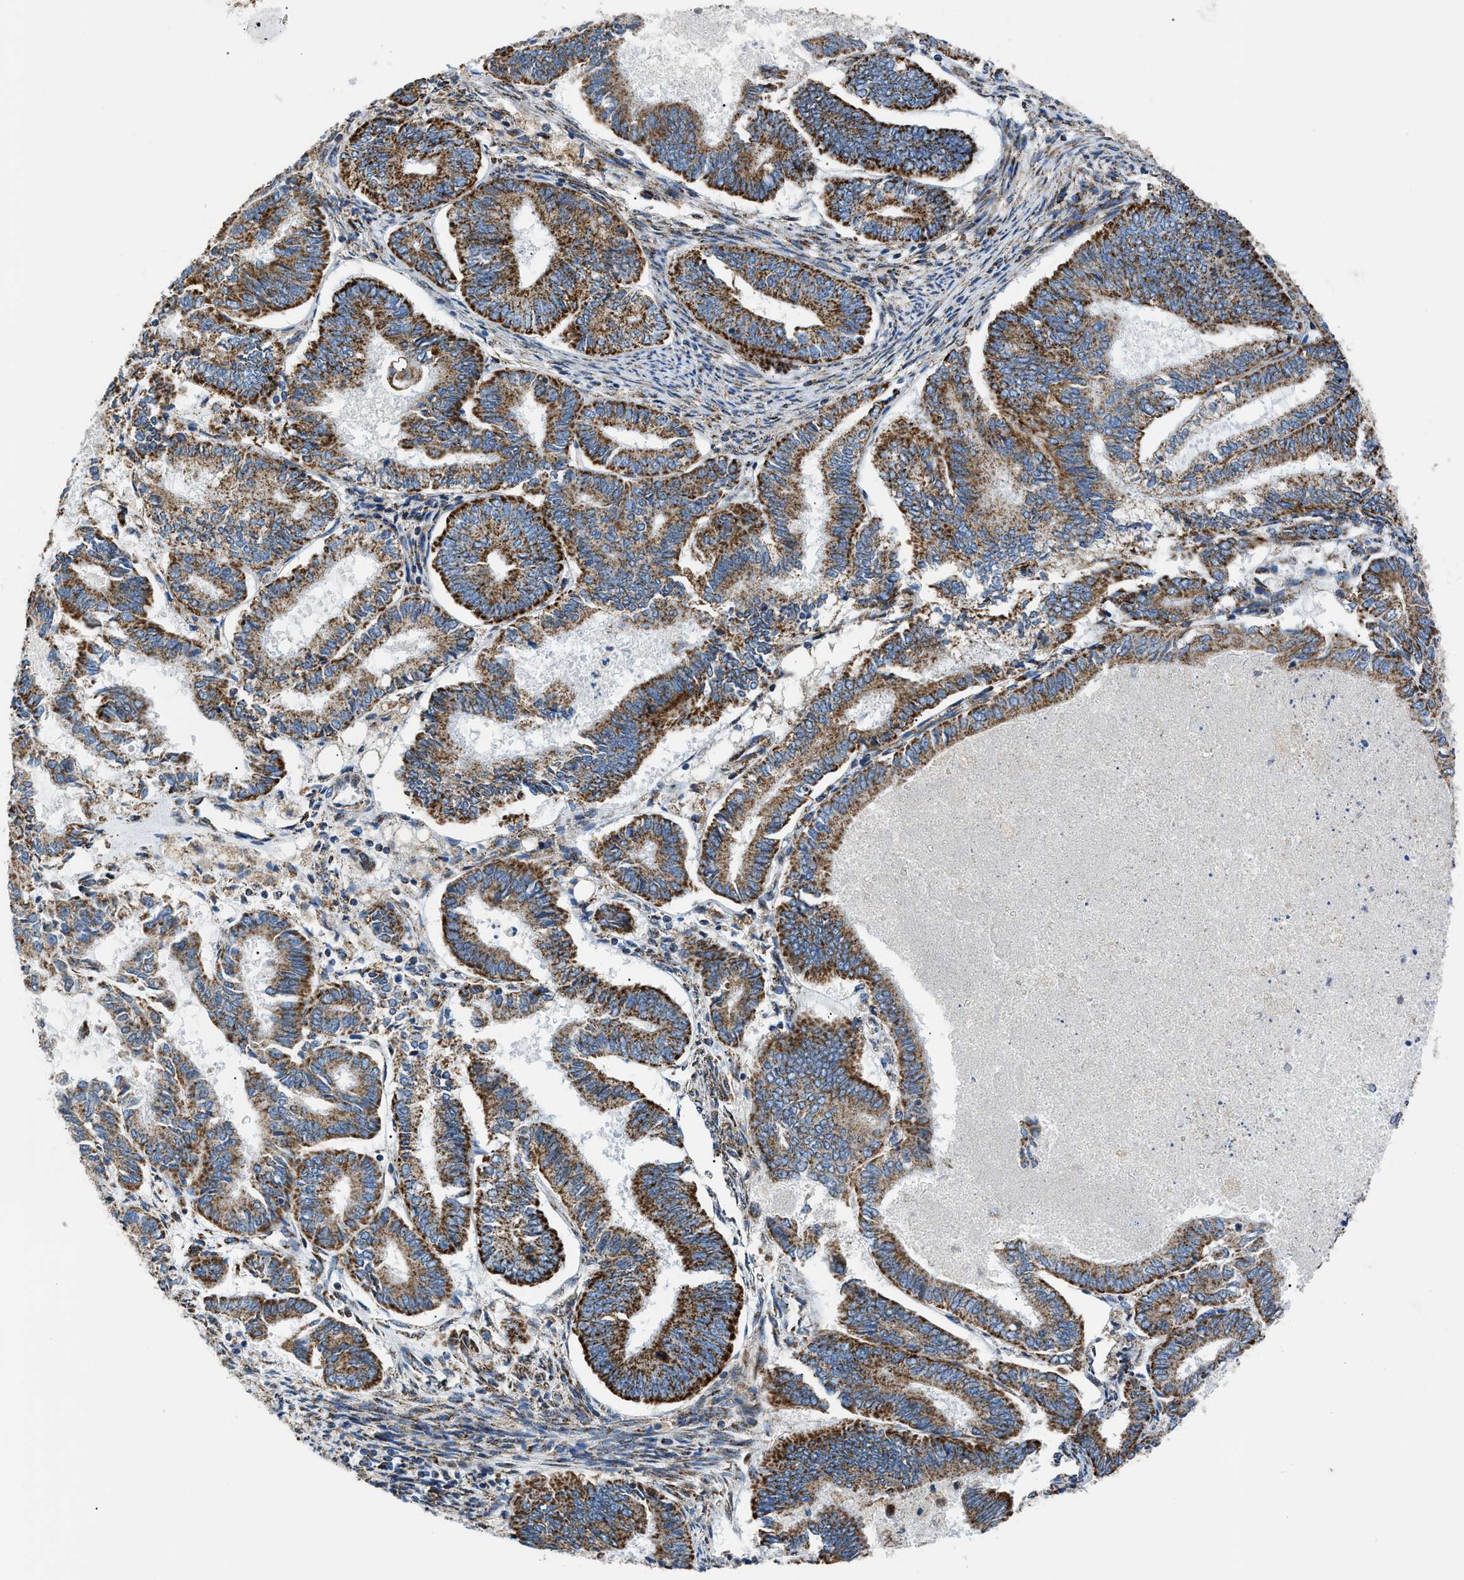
{"staining": {"intensity": "strong", "quantity": ">75%", "location": "cytoplasmic/membranous"}, "tissue": "endometrial cancer", "cell_type": "Tumor cells", "image_type": "cancer", "snomed": [{"axis": "morphology", "description": "Adenocarcinoma, NOS"}, {"axis": "topography", "description": "Endometrium"}], "caption": "Endometrial cancer (adenocarcinoma) tissue reveals strong cytoplasmic/membranous expression in approximately >75% of tumor cells, visualized by immunohistochemistry. Nuclei are stained in blue.", "gene": "PHB2", "patient": {"sex": "female", "age": 86}}